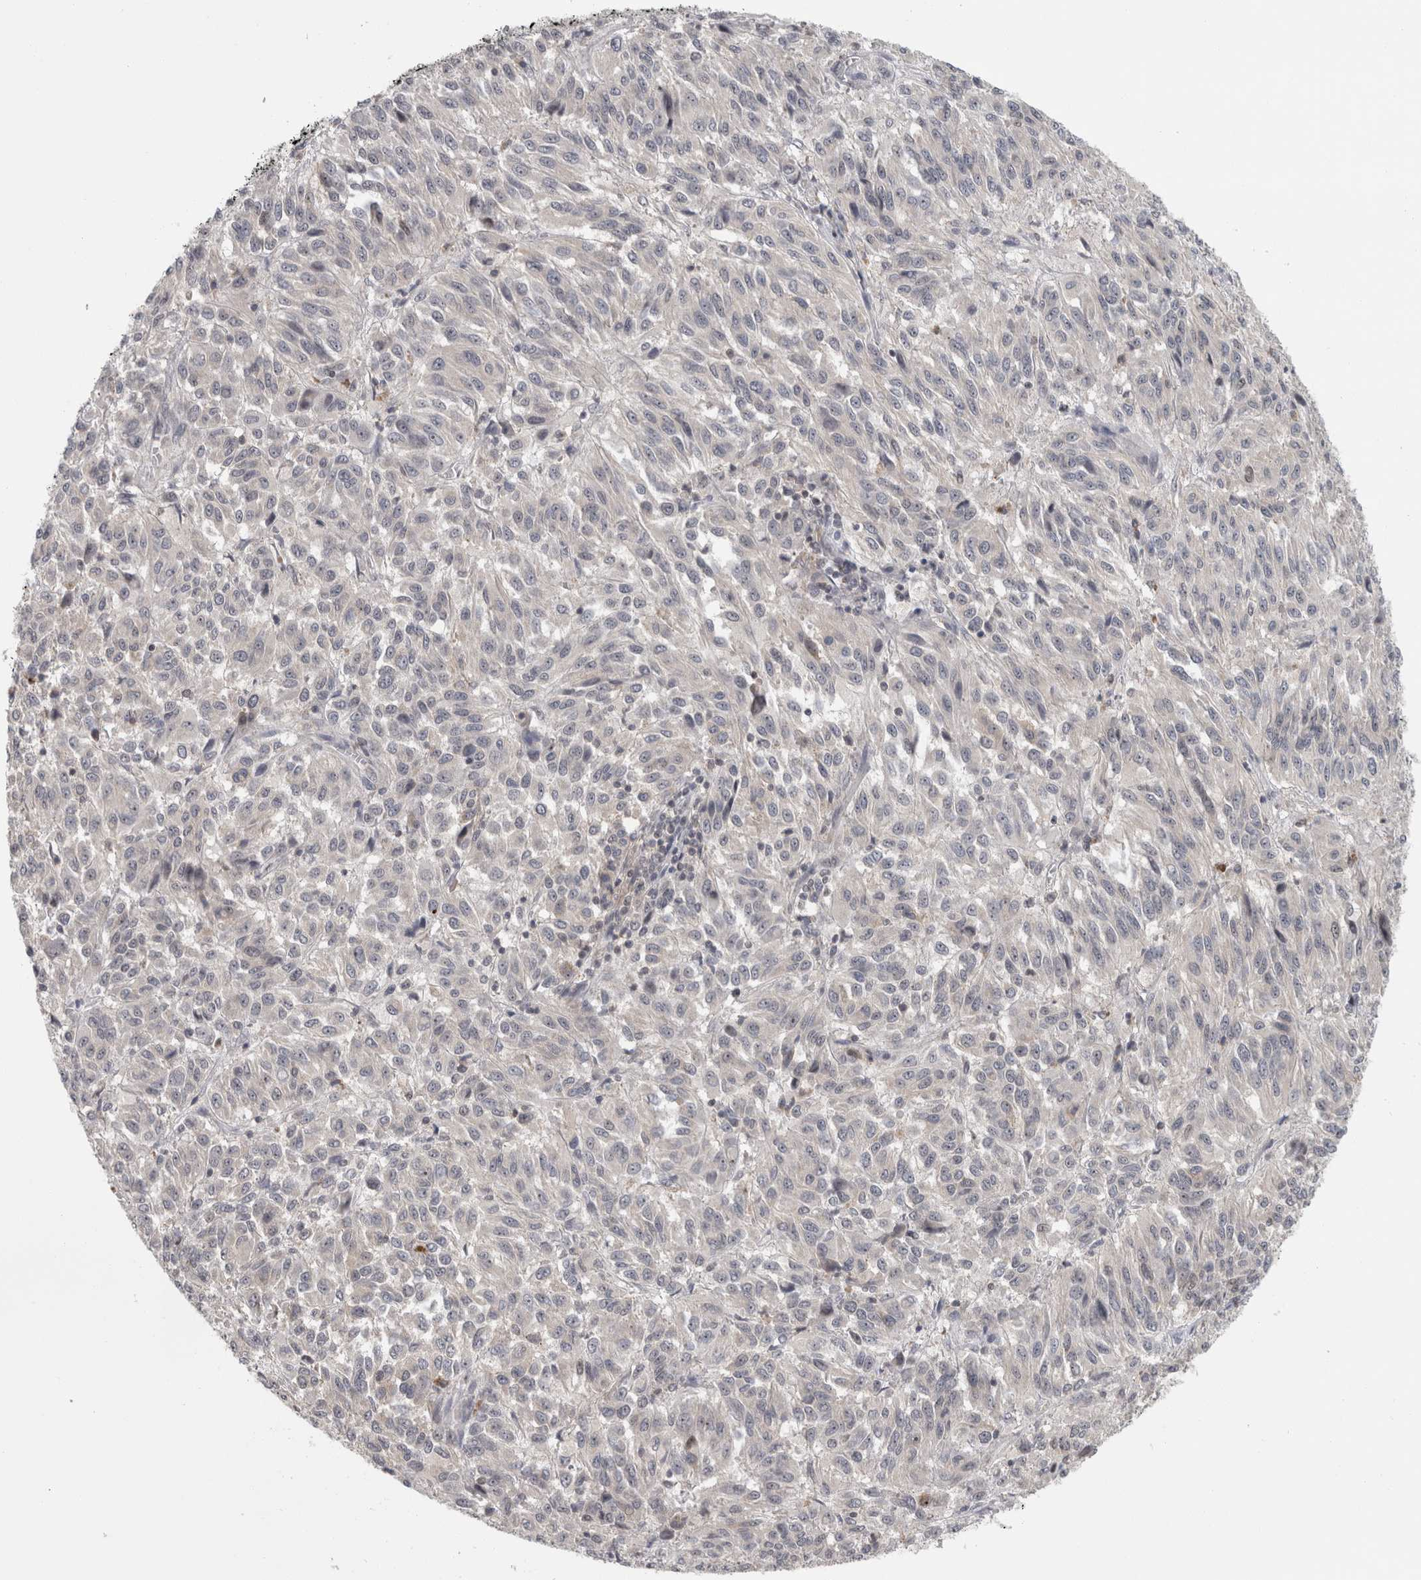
{"staining": {"intensity": "negative", "quantity": "none", "location": "none"}, "tissue": "melanoma", "cell_type": "Tumor cells", "image_type": "cancer", "snomed": [{"axis": "morphology", "description": "Malignant melanoma, Metastatic site"}, {"axis": "topography", "description": "Lung"}], "caption": "Melanoma stained for a protein using immunohistochemistry displays no positivity tumor cells.", "gene": "RBM28", "patient": {"sex": "male", "age": 64}}